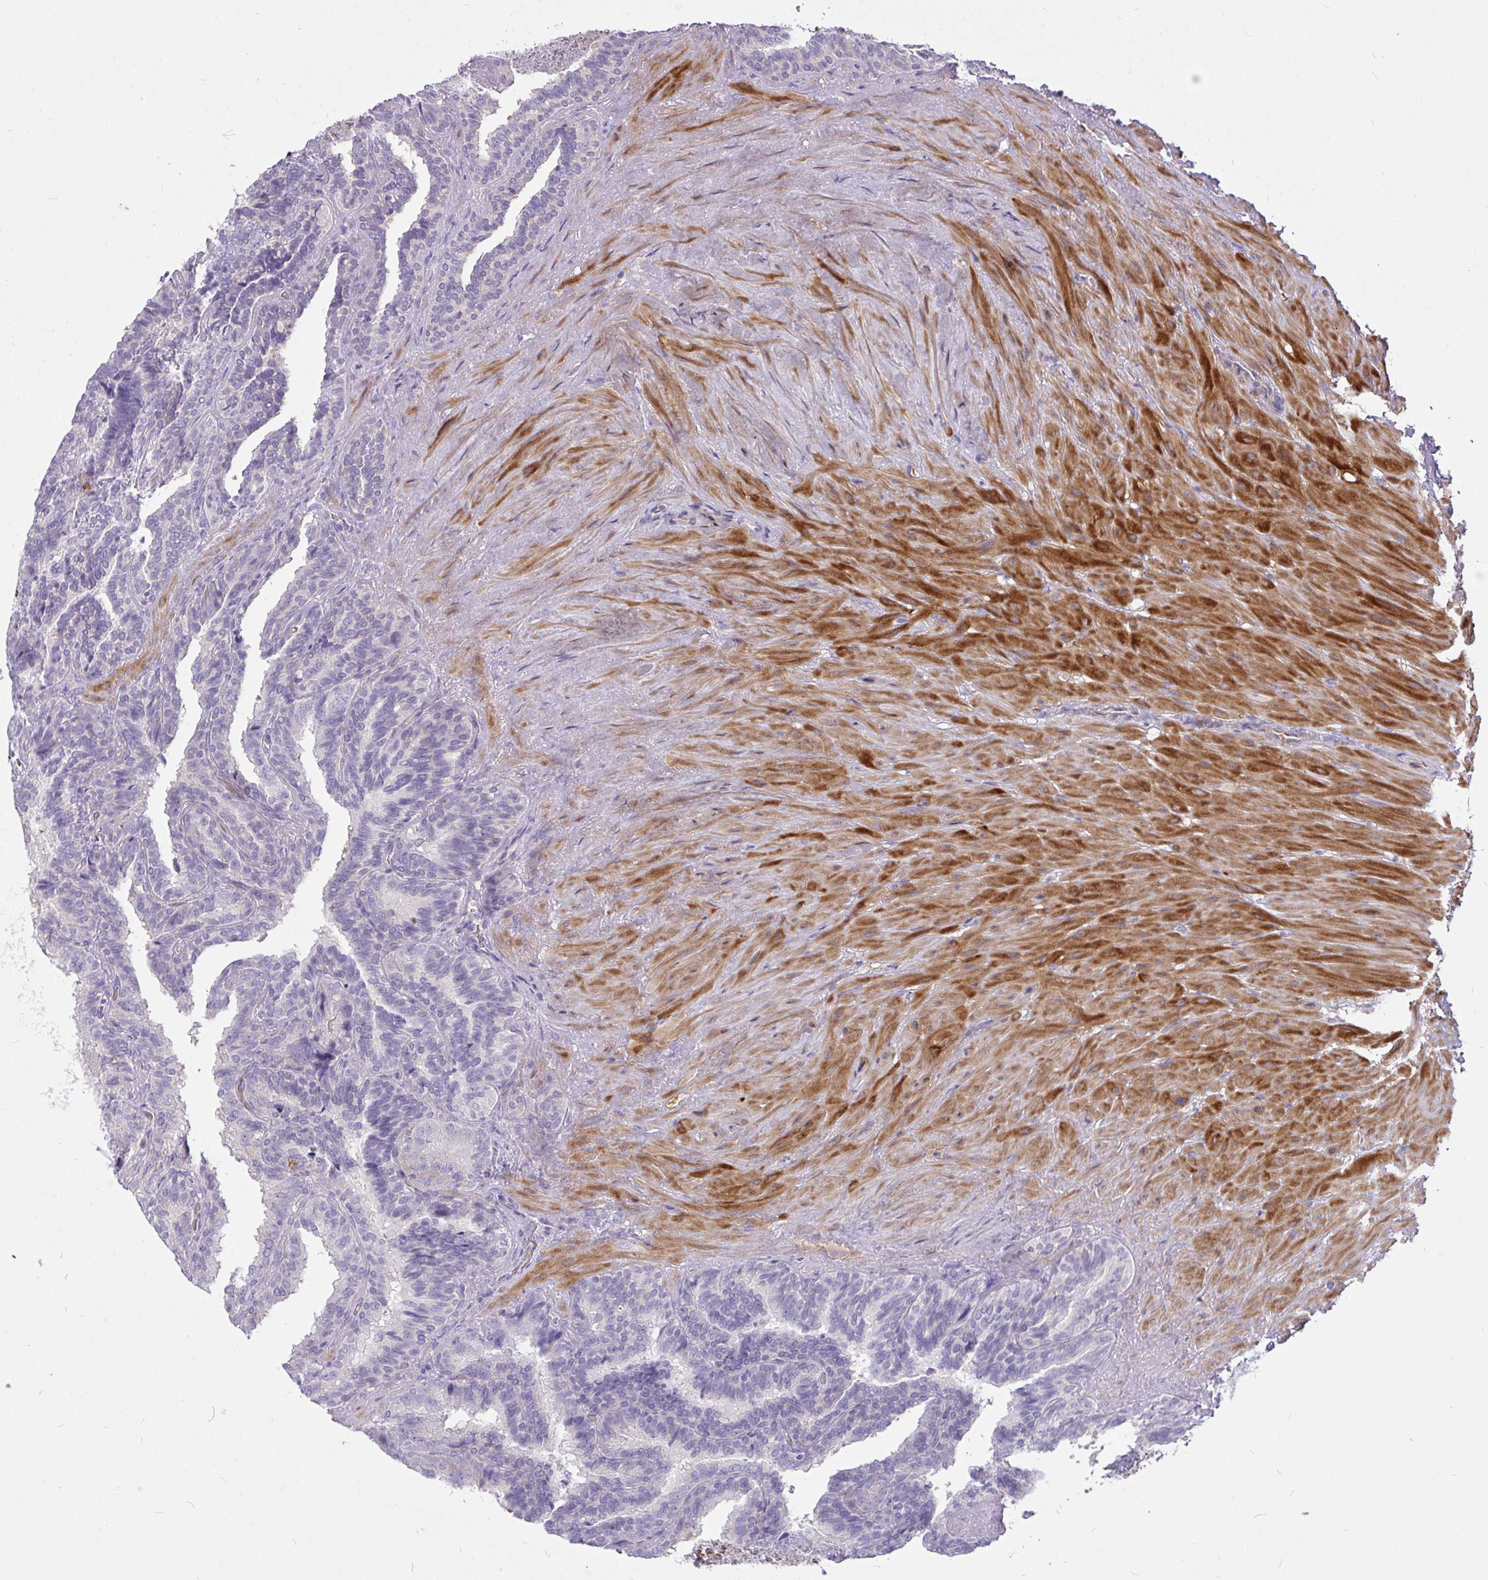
{"staining": {"intensity": "negative", "quantity": "none", "location": "none"}, "tissue": "seminal vesicle", "cell_type": "Glandular cells", "image_type": "normal", "snomed": [{"axis": "morphology", "description": "Normal tissue, NOS"}, {"axis": "topography", "description": "Seminal veicle"}], "caption": "A micrograph of seminal vesicle stained for a protein exhibits no brown staining in glandular cells. (IHC, brightfield microscopy, high magnification).", "gene": "MOCS1", "patient": {"sex": "male", "age": 60}}